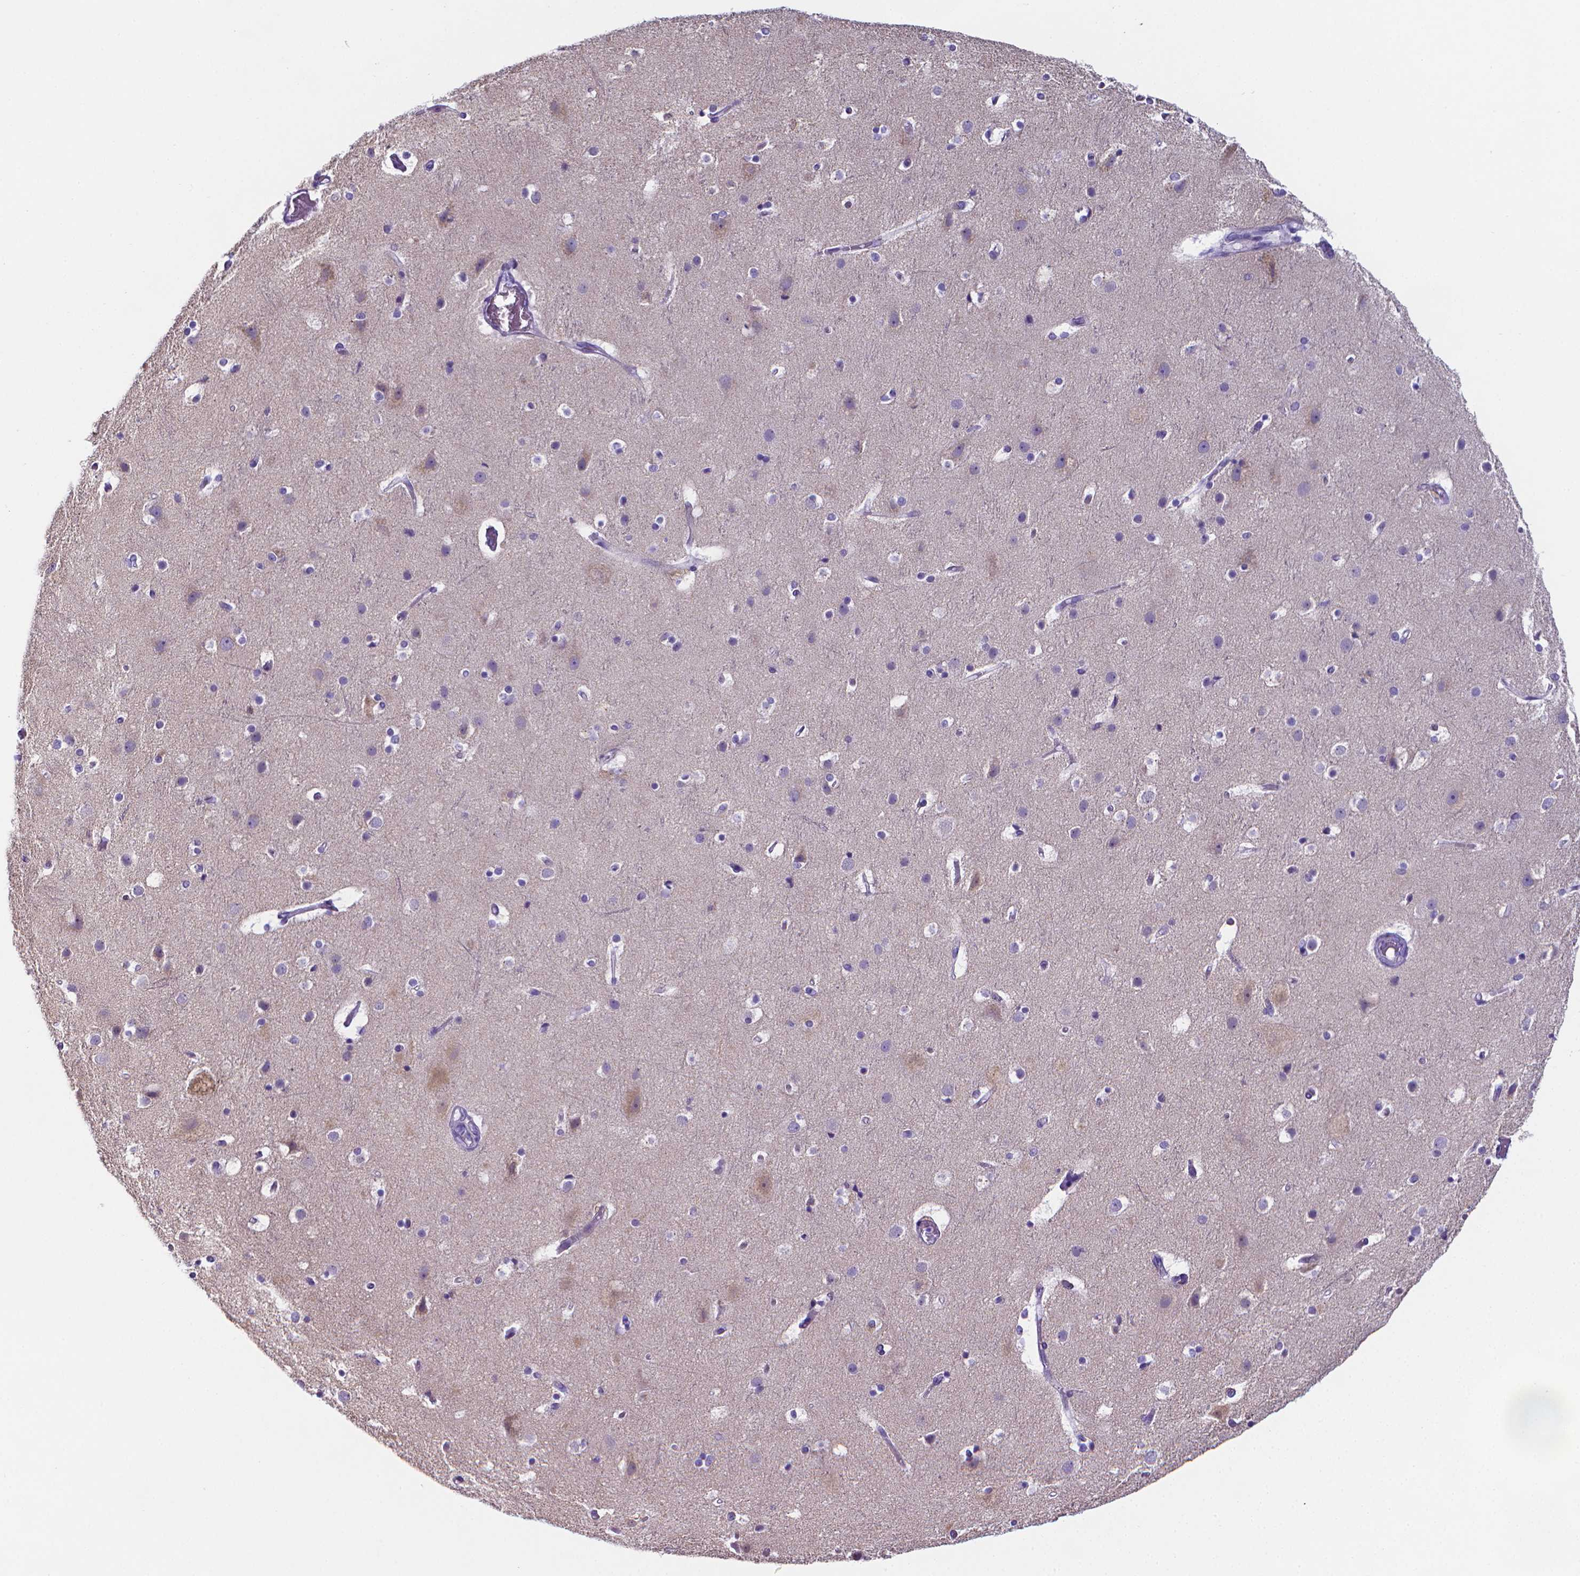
{"staining": {"intensity": "negative", "quantity": "none", "location": "none"}, "tissue": "cerebral cortex", "cell_type": "Endothelial cells", "image_type": "normal", "snomed": [{"axis": "morphology", "description": "Normal tissue, NOS"}, {"axis": "topography", "description": "Cerebral cortex"}], "caption": "The image displays no significant staining in endothelial cells of cerebral cortex. (DAB immunohistochemistry, high magnification).", "gene": "LRRC73", "patient": {"sex": "female", "age": 52}}